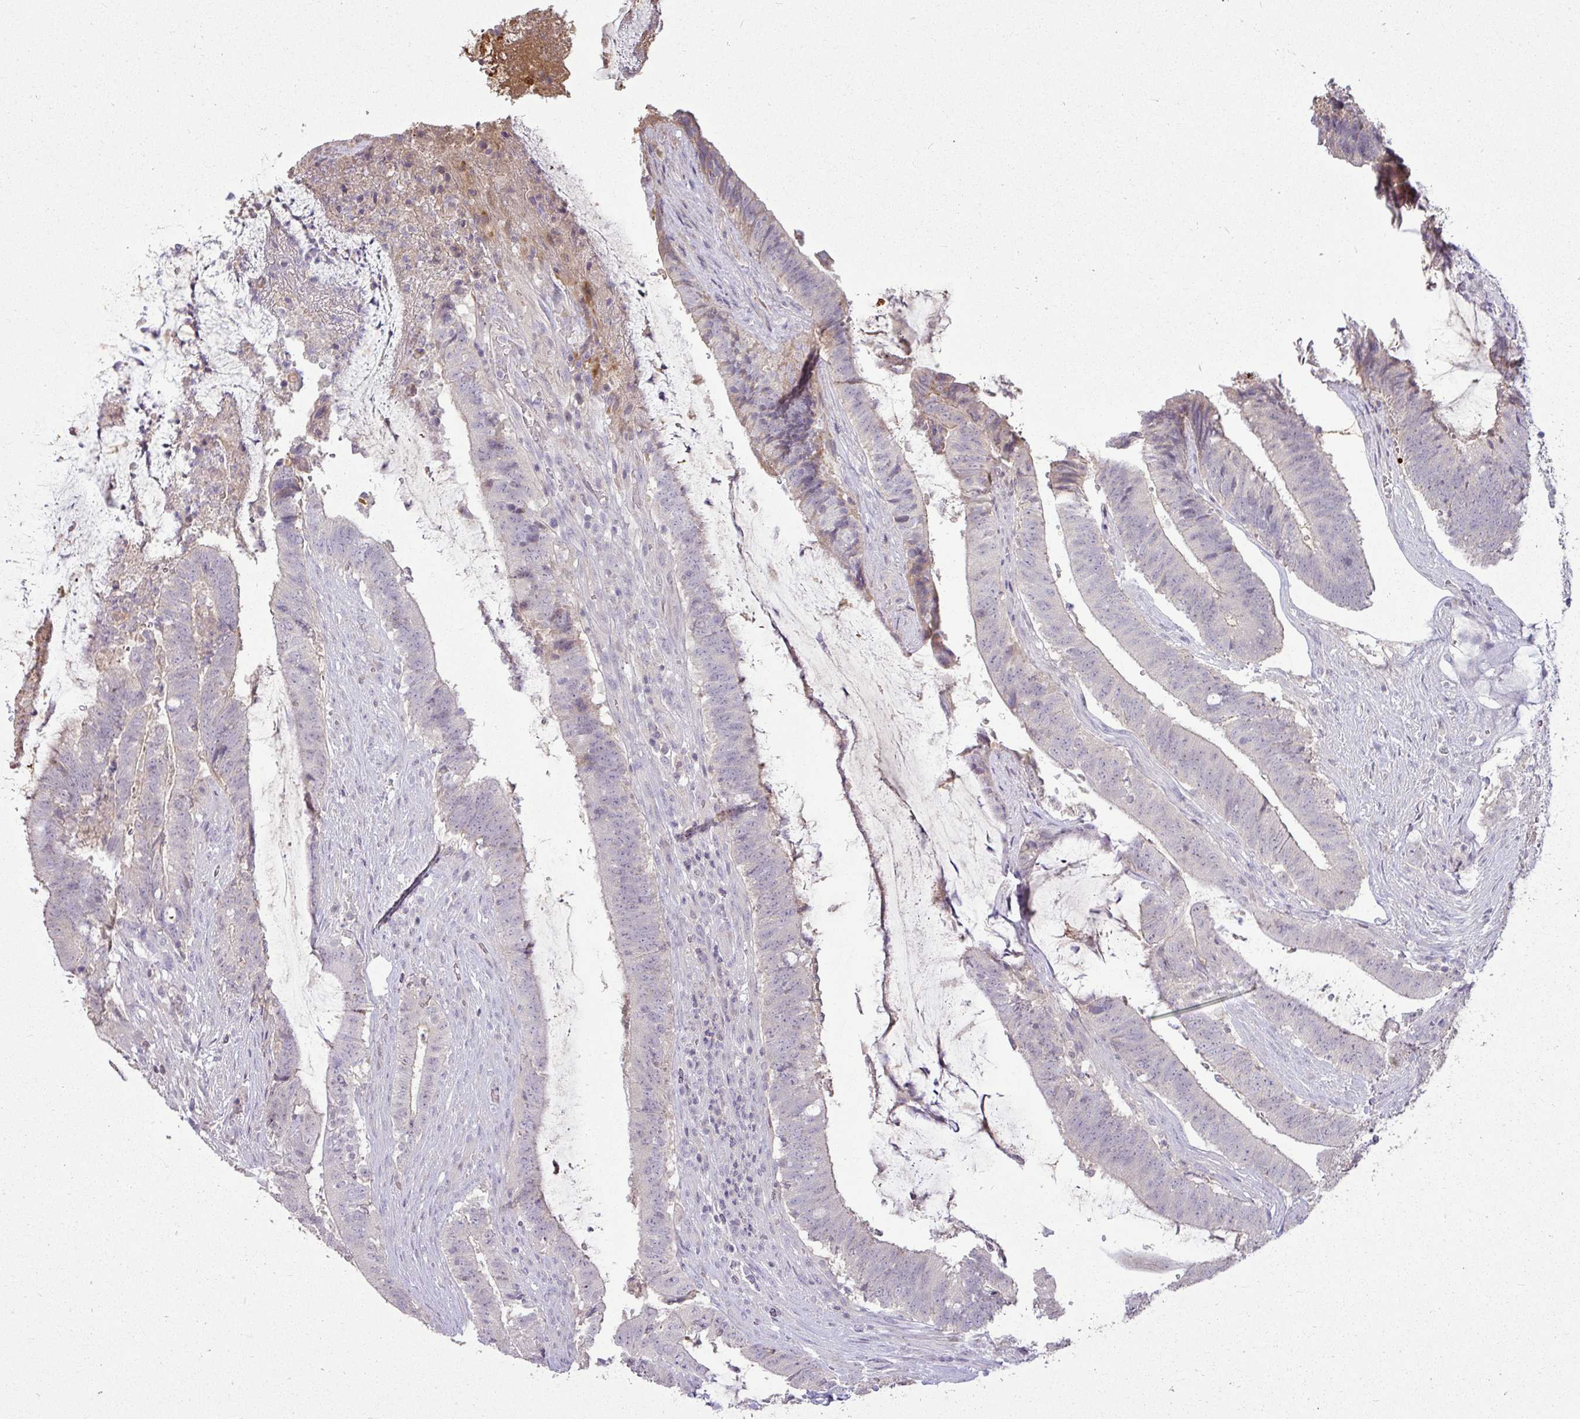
{"staining": {"intensity": "negative", "quantity": "none", "location": "none"}, "tissue": "colorectal cancer", "cell_type": "Tumor cells", "image_type": "cancer", "snomed": [{"axis": "morphology", "description": "Adenocarcinoma, NOS"}, {"axis": "topography", "description": "Colon"}], "caption": "IHC micrograph of adenocarcinoma (colorectal) stained for a protein (brown), which displays no expression in tumor cells.", "gene": "APOM", "patient": {"sex": "female", "age": 43}}